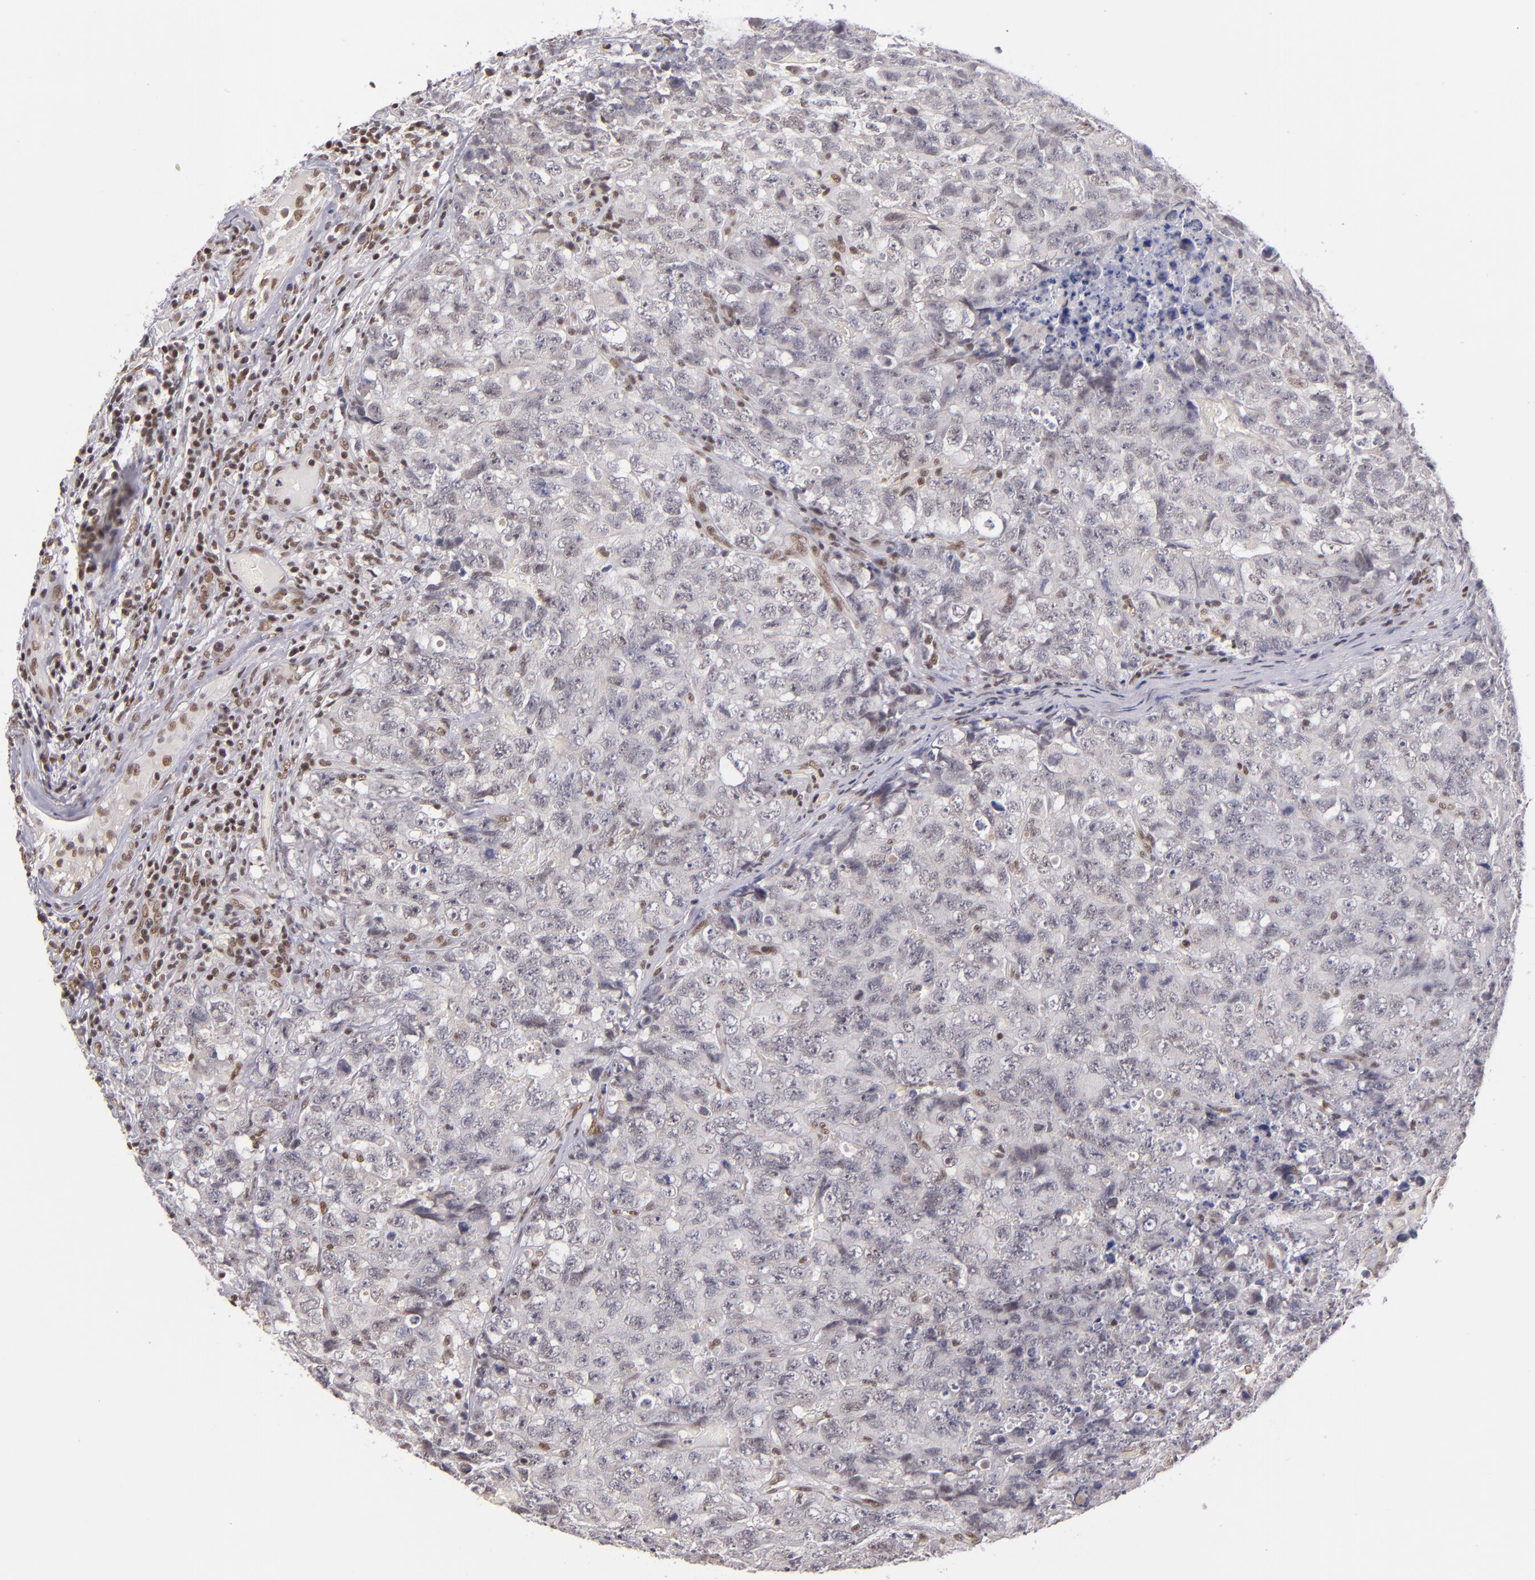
{"staining": {"intensity": "negative", "quantity": "none", "location": "none"}, "tissue": "testis cancer", "cell_type": "Tumor cells", "image_type": "cancer", "snomed": [{"axis": "morphology", "description": "Carcinoma, Embryonal, NOS"}, {"axis": "topography", "description": "Testis"}], "caption": "Protein analysis of testis embryonal carcinoma reveals no significant expression in tumor cells. (Immunohistochemistry (ihc), brightfield microscopy, high magnification).", "gene": "ZNF148", "patient": {"sex": "male", "age": 31}}